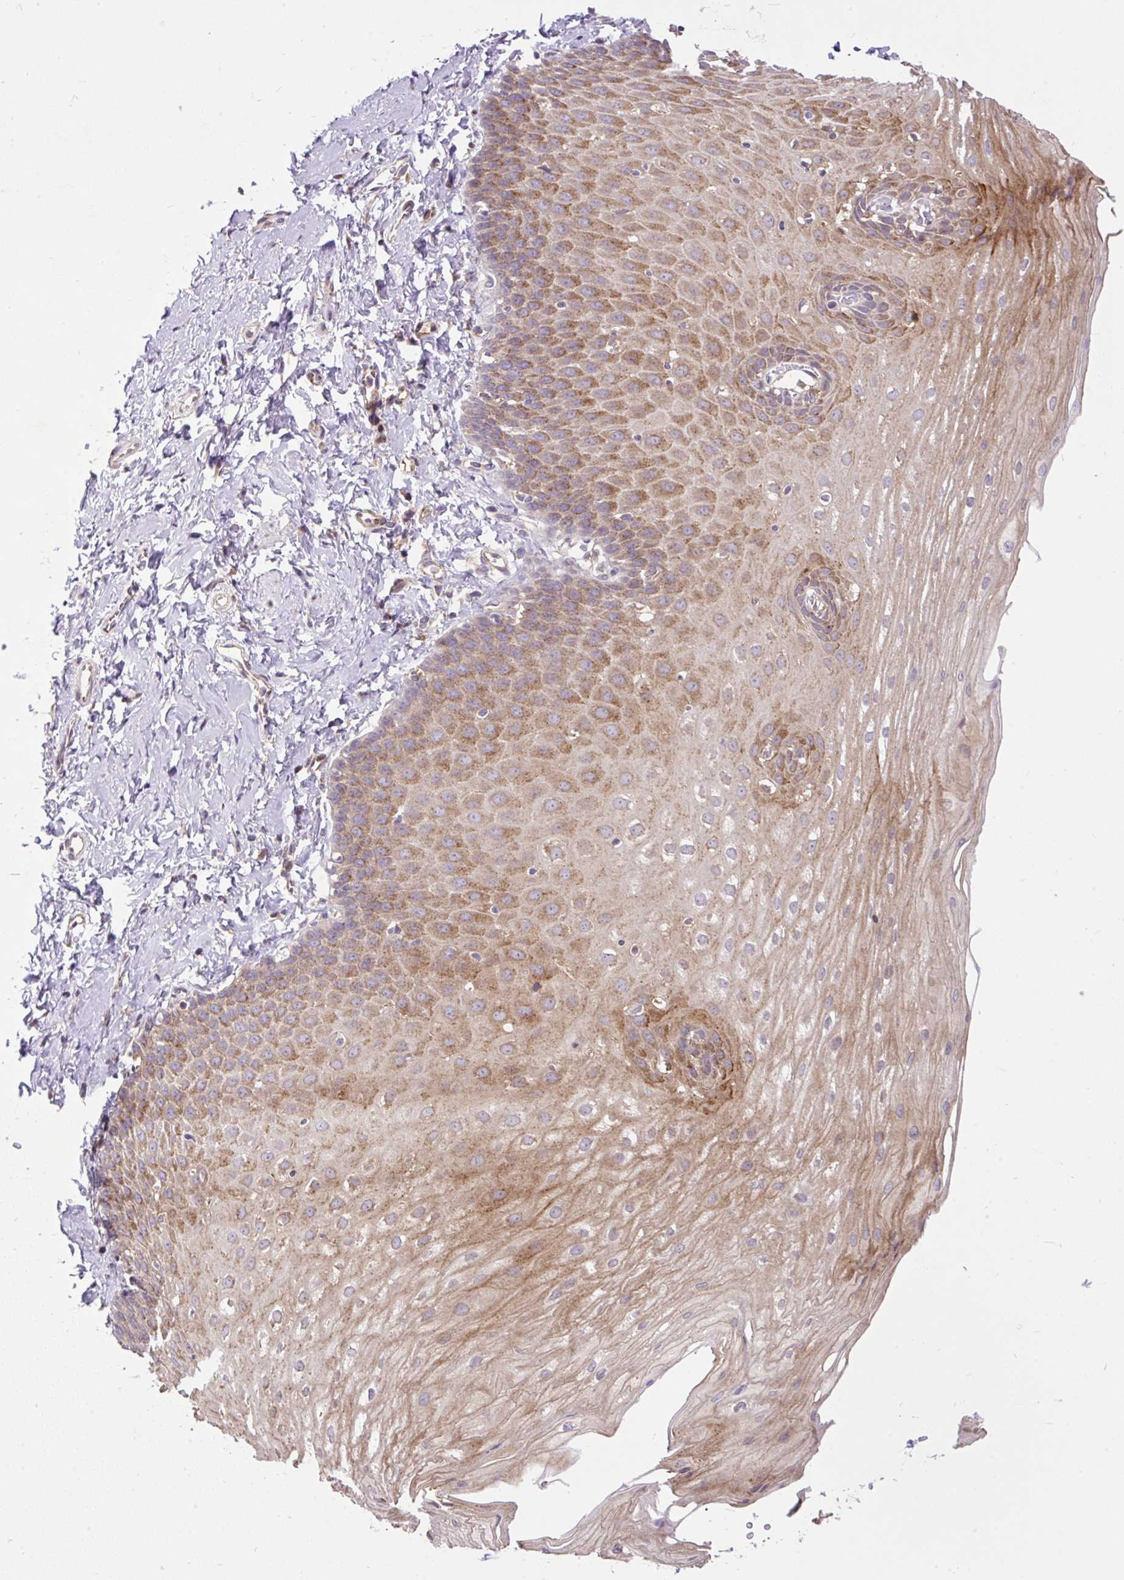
{"staining": {"intensity": "moderate", "quantity": "25%-75%", "location": "cytoplasmic/membranous"}, "tissue": "esophagus", "cell_type": "Squamous epithelial cells", "image_type": "normal", "snomed": [{"axis": "morphology", "description": "Normal tissue, NOS"}, {"axis": "topography", "description": "Esophagus"}], "caption": "IHC (DAB) staining of unremarkable human esophagus reveals moderate cytoplasmic/membranous protein expression in about 25%-75% of squamous epithelial cells.", "gene": "TRIM17", "patient": {"sex": "male", "age": 70}}